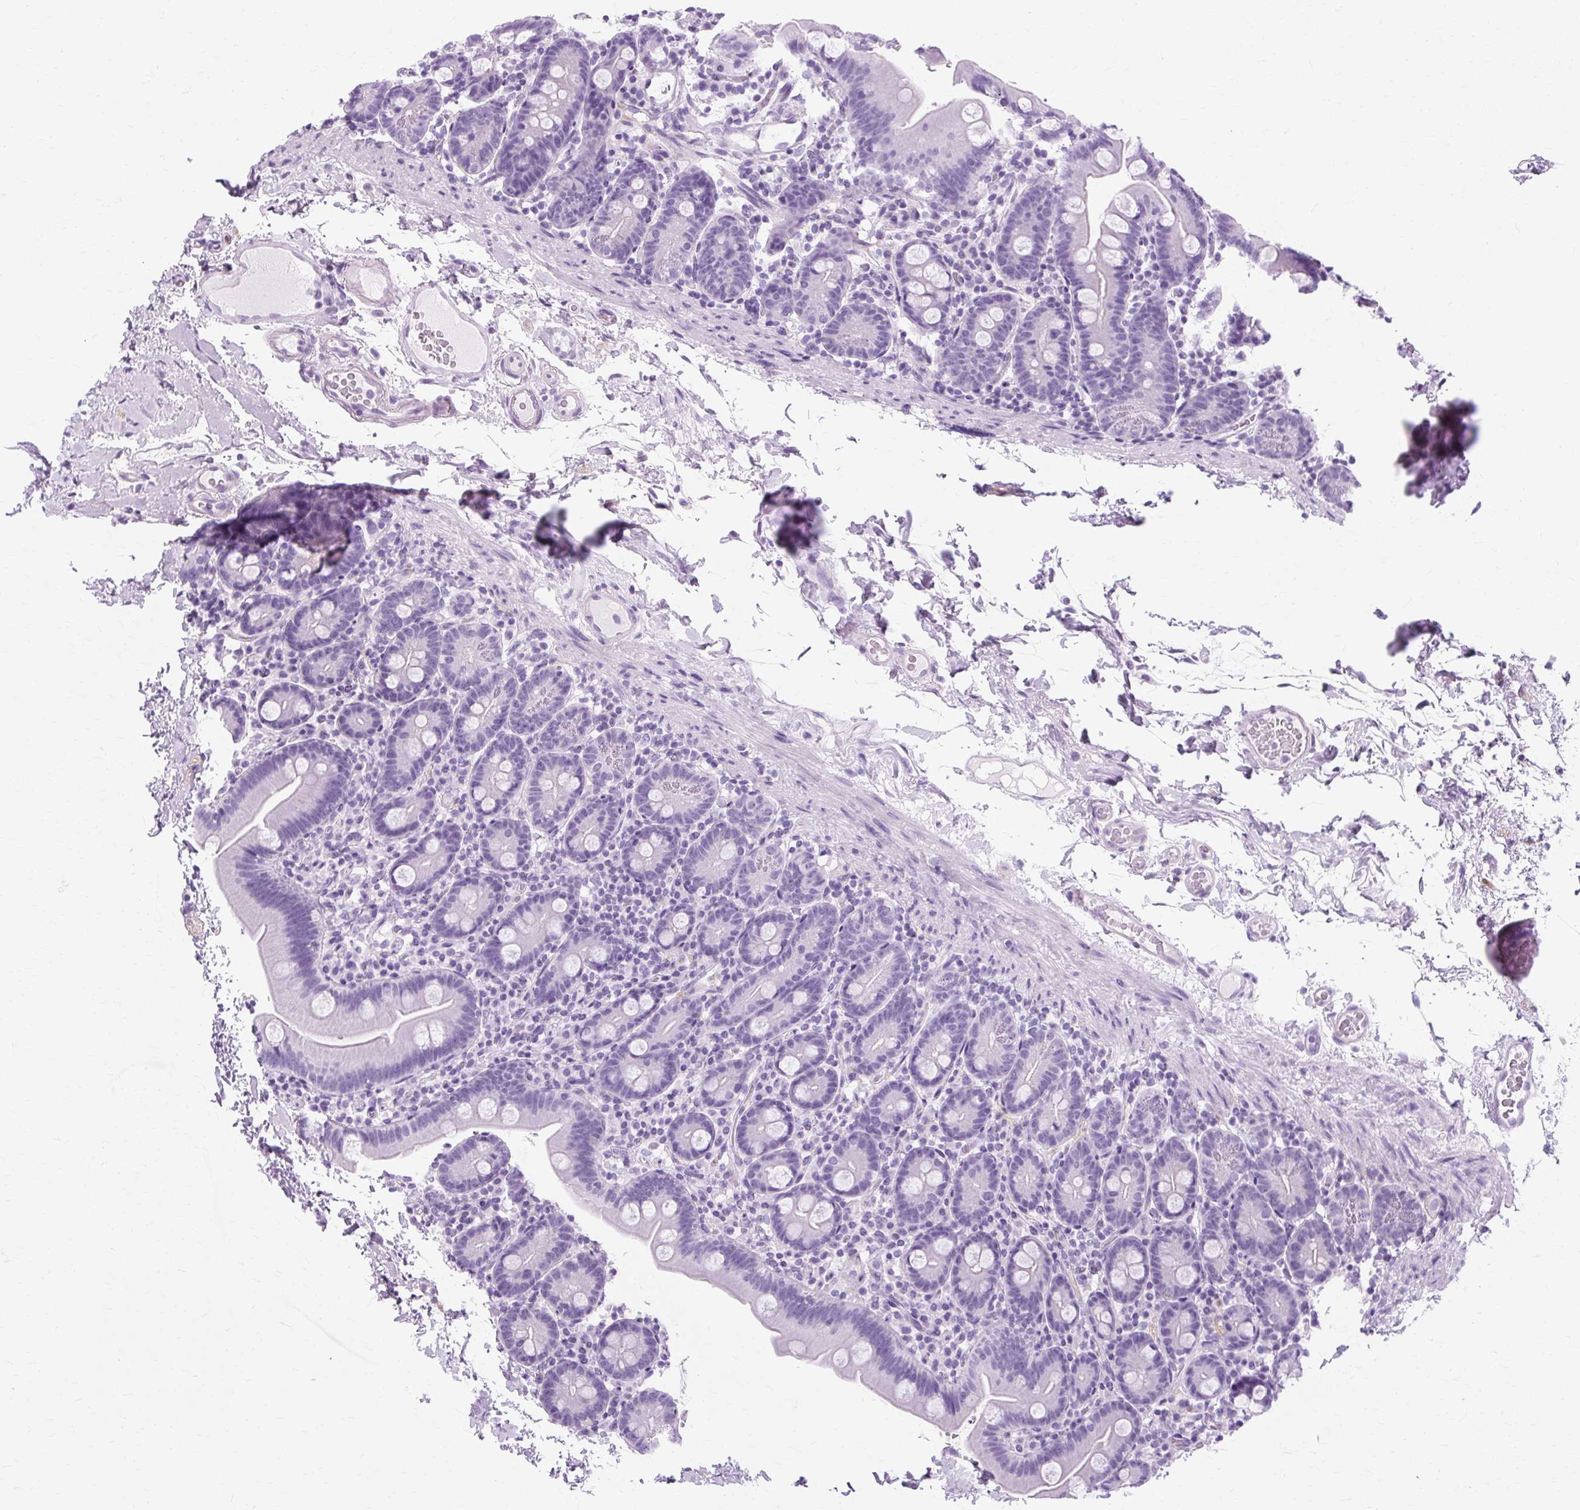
{"staining": {"intensity": "negative", "quantity": "none", "location": "none"}, "tissue": "small intestine", "cell_type": "Glandular cells", "image_type": "normal", "snomed": [{"axis": "morphology", "description": "Normal tissue, NOS"}, {"axis": "topography", "description": "Small intestine"}], "caption": "The histopathology image displays no significant staining in glandular cells of small intestine.", "gene": "TMEM89", "patient": {"sex": "female", "age": 68}}